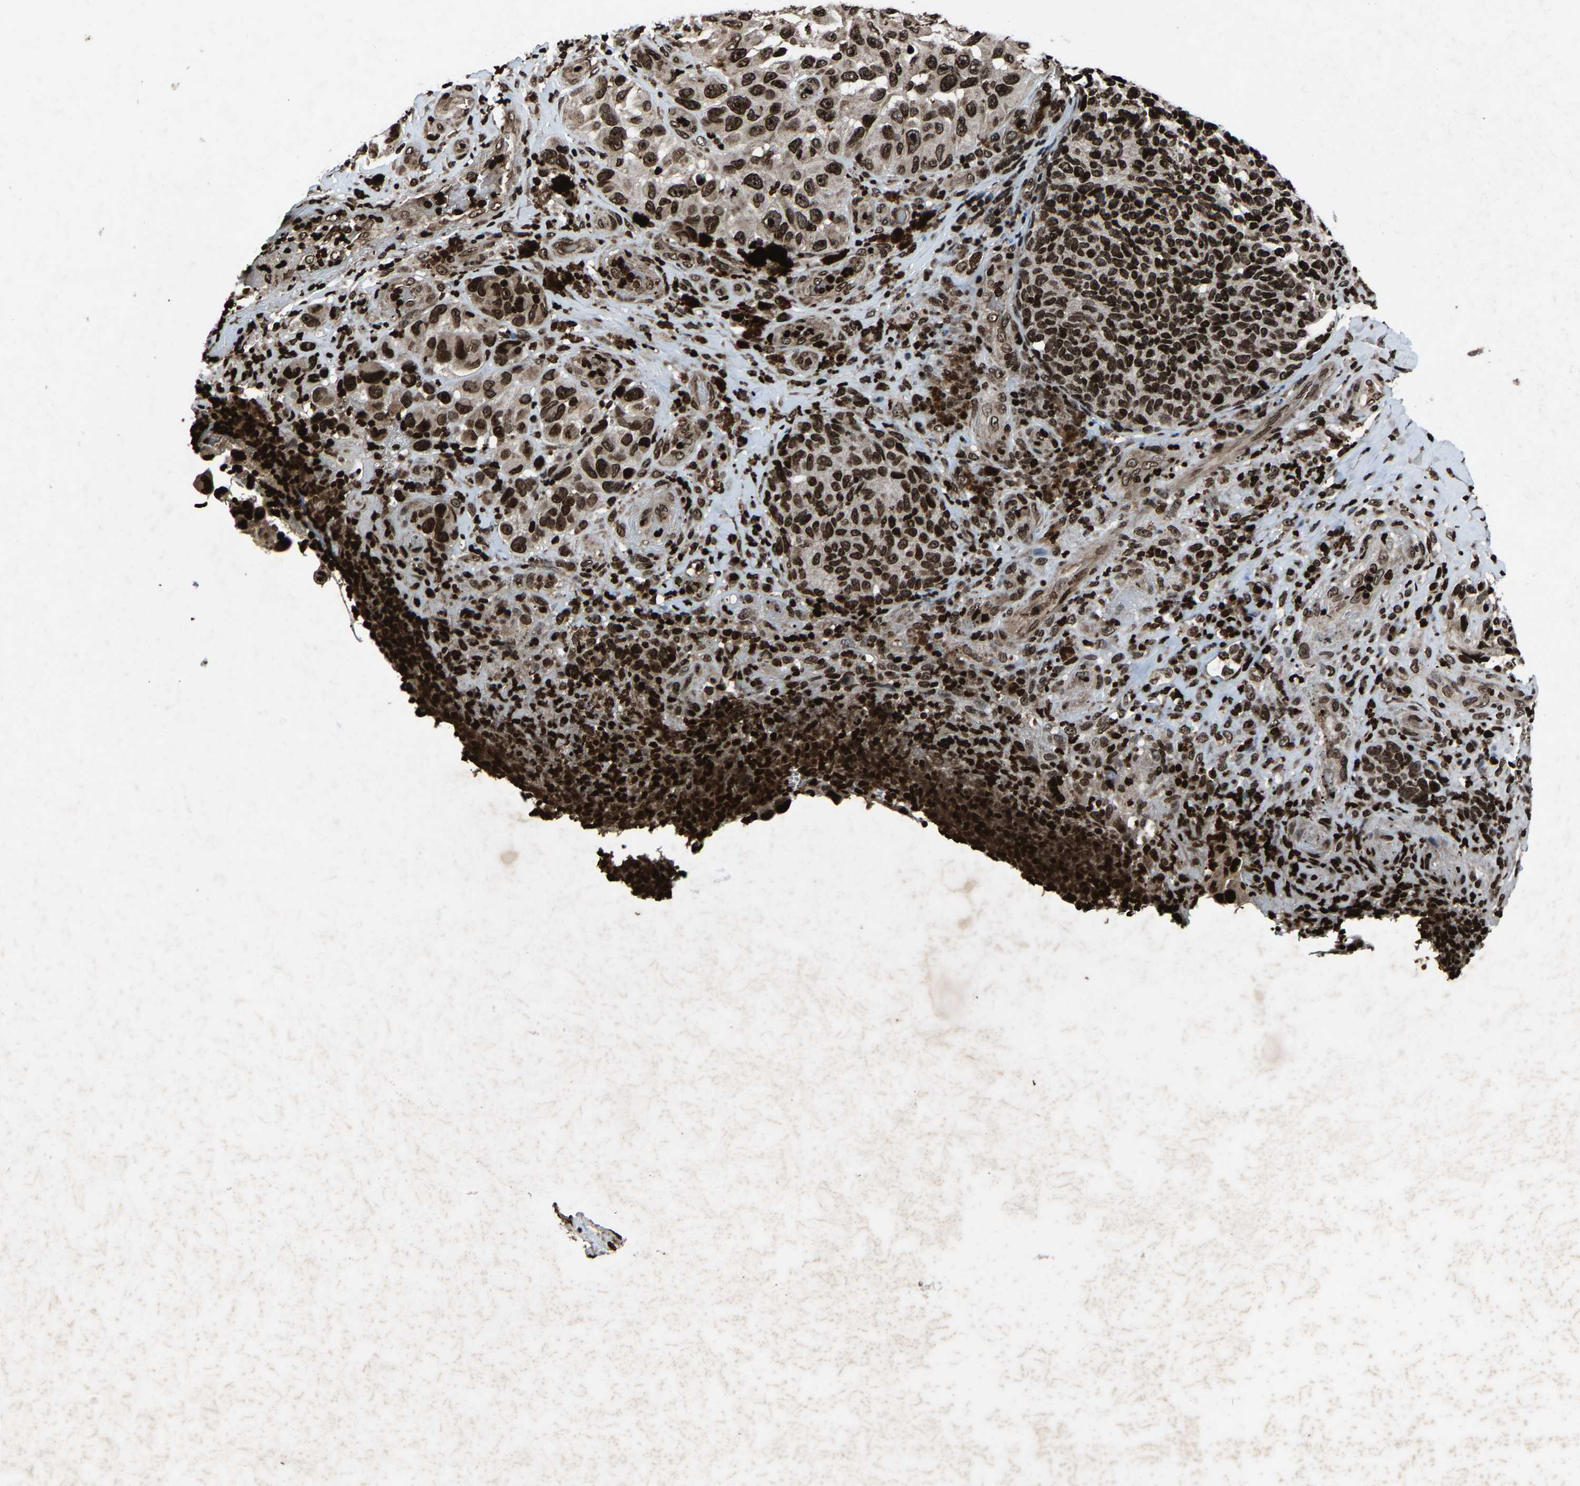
{"staining": {"intensity": "strong", "quantity": ">75%", "location": "nuclear"}, "tissue": "melanoma", "cell_type": "Tumor cells", "image_type": "cancer", "snomed": [{"axis": "morphology", "description": "Malignant melanoma, NOS"}, {"axis": "topography", "description": "Skin"}], "caption": "Melanoma tissue displays strong nuclear positivity in approximately >75% of tumor cells, visualized by immunohistochemistry.", "gene": "H4C1", "patient": {"sex": "female", "age": 73}}